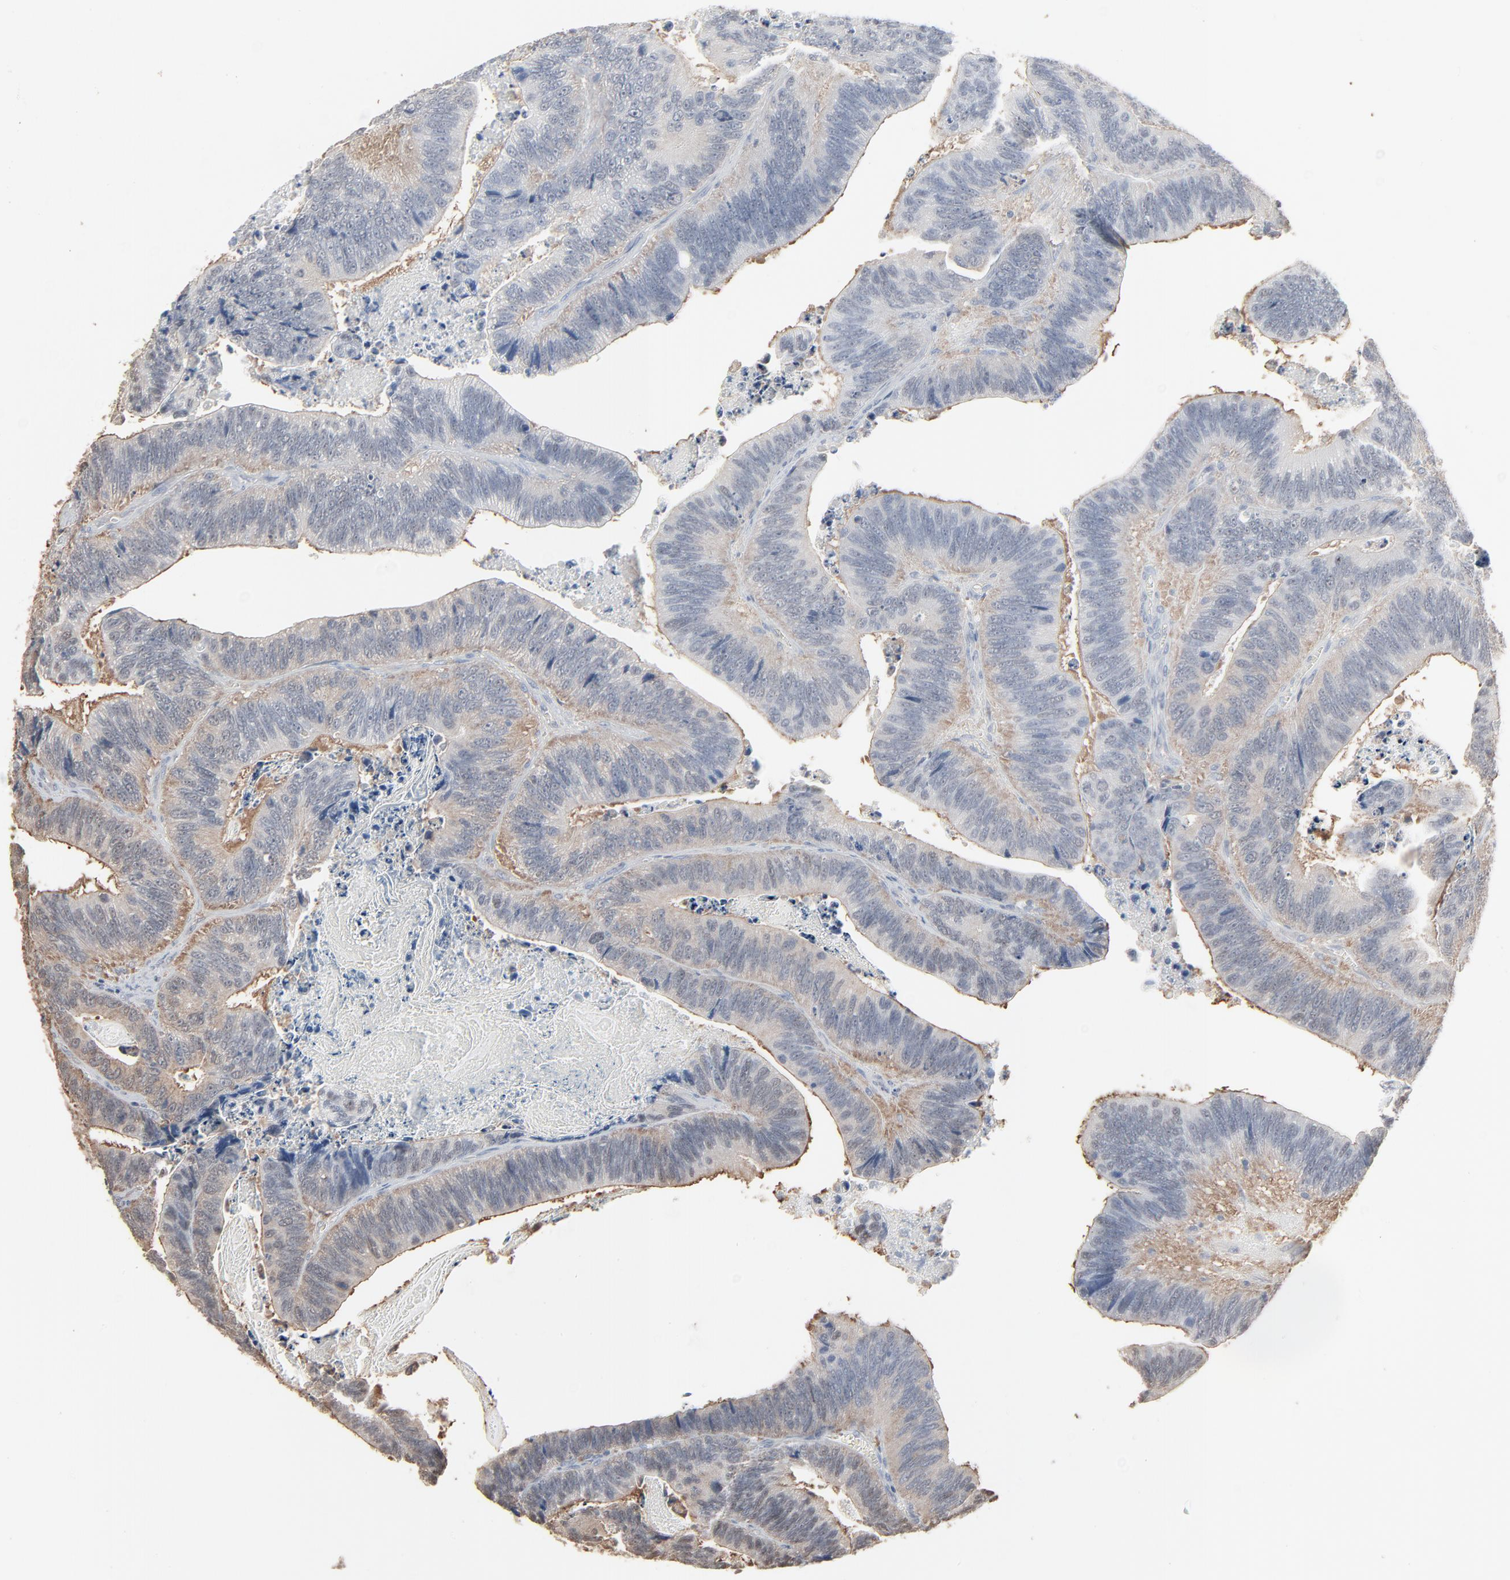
{"staining": {"intensity": "weak", "quantity": "25%-75%", "location": "cytoplasmic/membranous"}, "tissue": "colorectal cancer", "cell_type": "Tumor cells", "image_type": "cancer", "snomed": [{"axis": "morphology", "description": "Adenocarcinoma, NOS"}, {"axis": "topography", "description": "Colon"}], "caption": "An IHC micrograph of neoplastic tissue is shown. Protein staining in brown highlights weak cytoplasmic/membranous positivity in colorectal cancer within tumor cells.", "gene": "CCT5", "patient": {"sex": "male", "age": 72}}